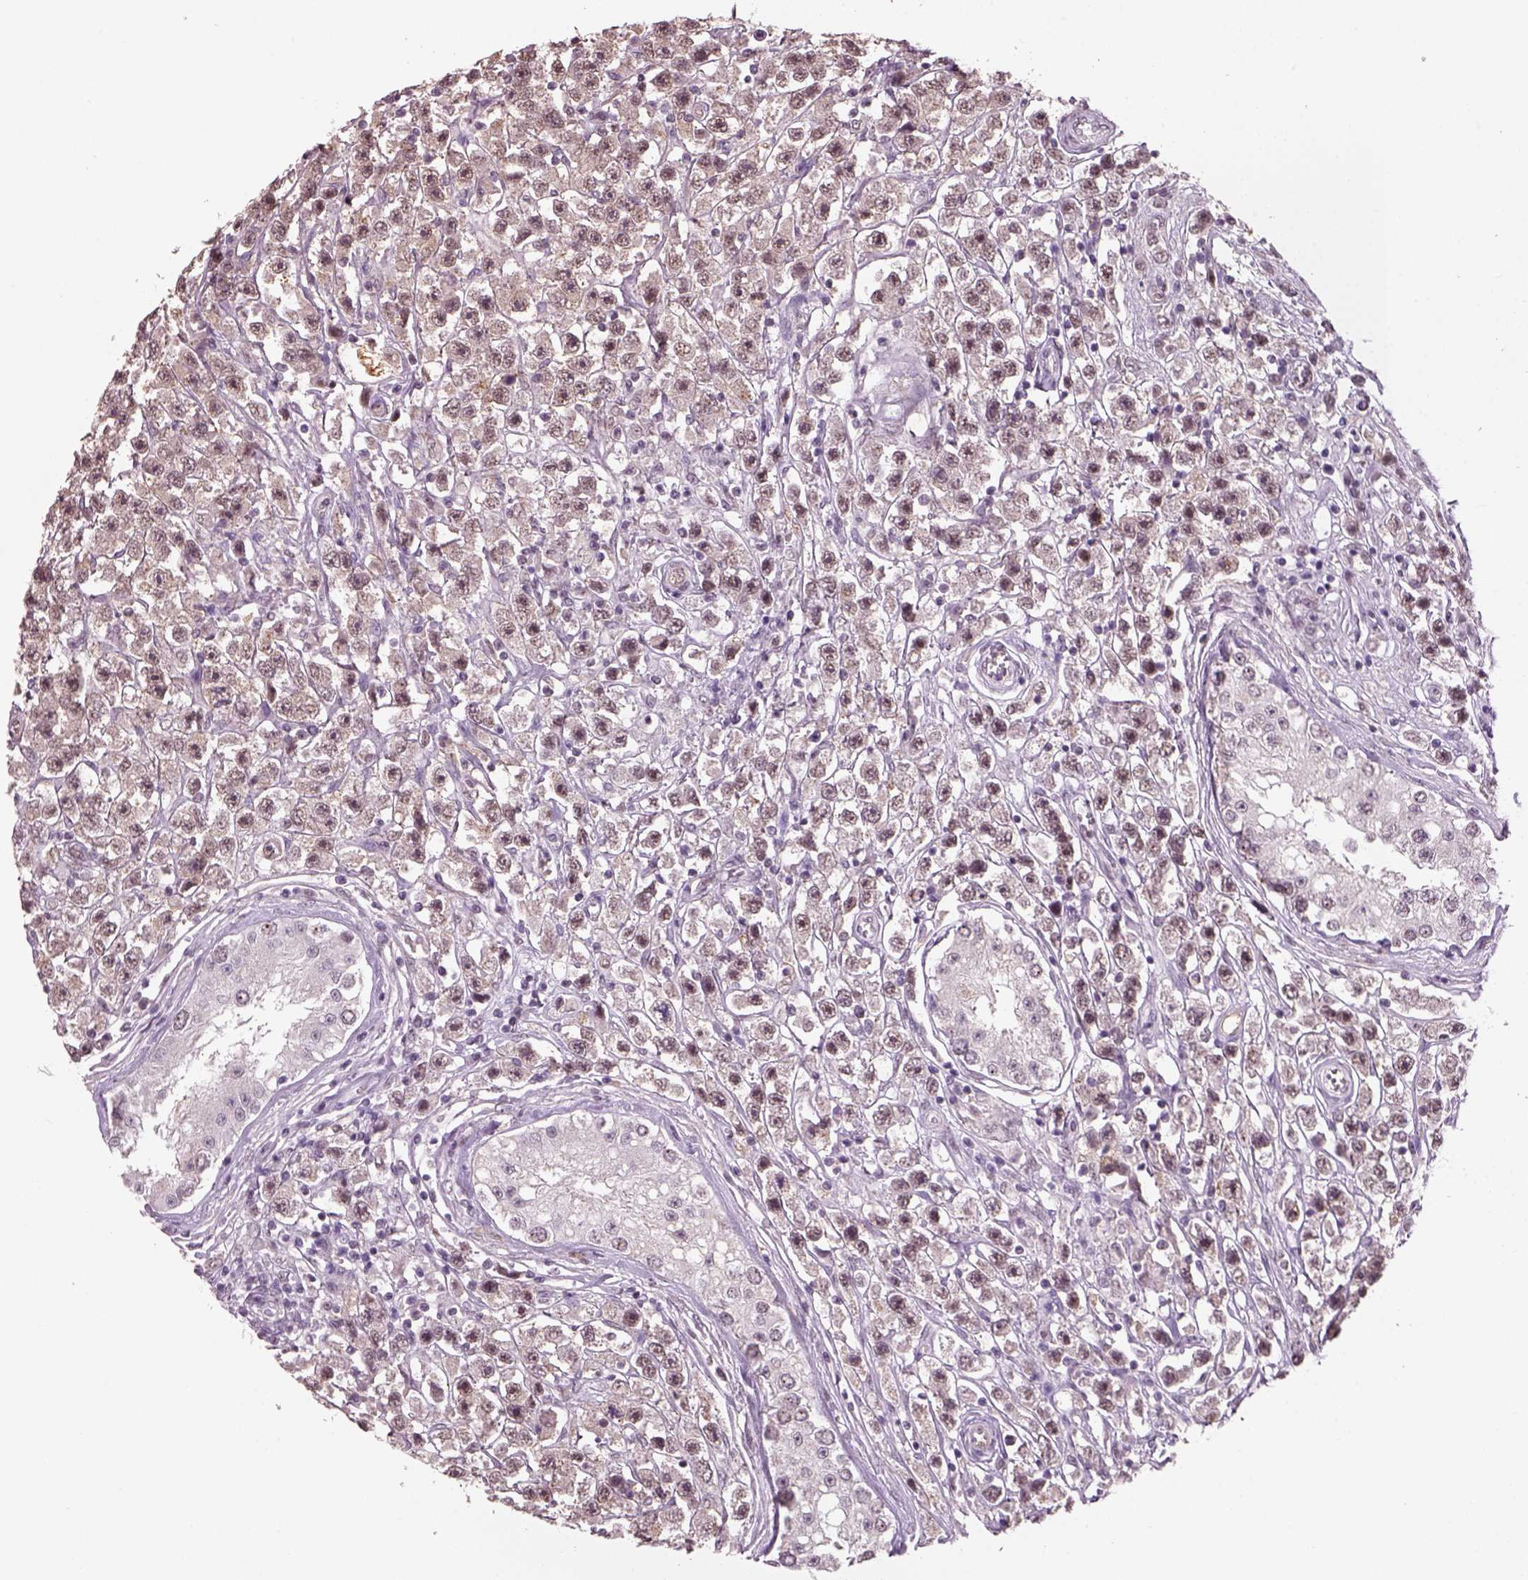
{"staining": {"intensity": "negative", "quantity": "none", "location": "none"}, "tissue": "testis cancer", "cell_type": "Tumor cells", "image_type": "cancer", "snomed": [{"axis": "morphology", "description": "Seminoma, NOS"}, {"axis": "topography", "description": "Testis"}], "caption": "This is an immunohistochemistry (IHC) histopathology image of human testis cancer (seminoma). There is no positivity in tumor cells.", "gene": "NAT8", "patient": {"sex": "male", "age": 45}}